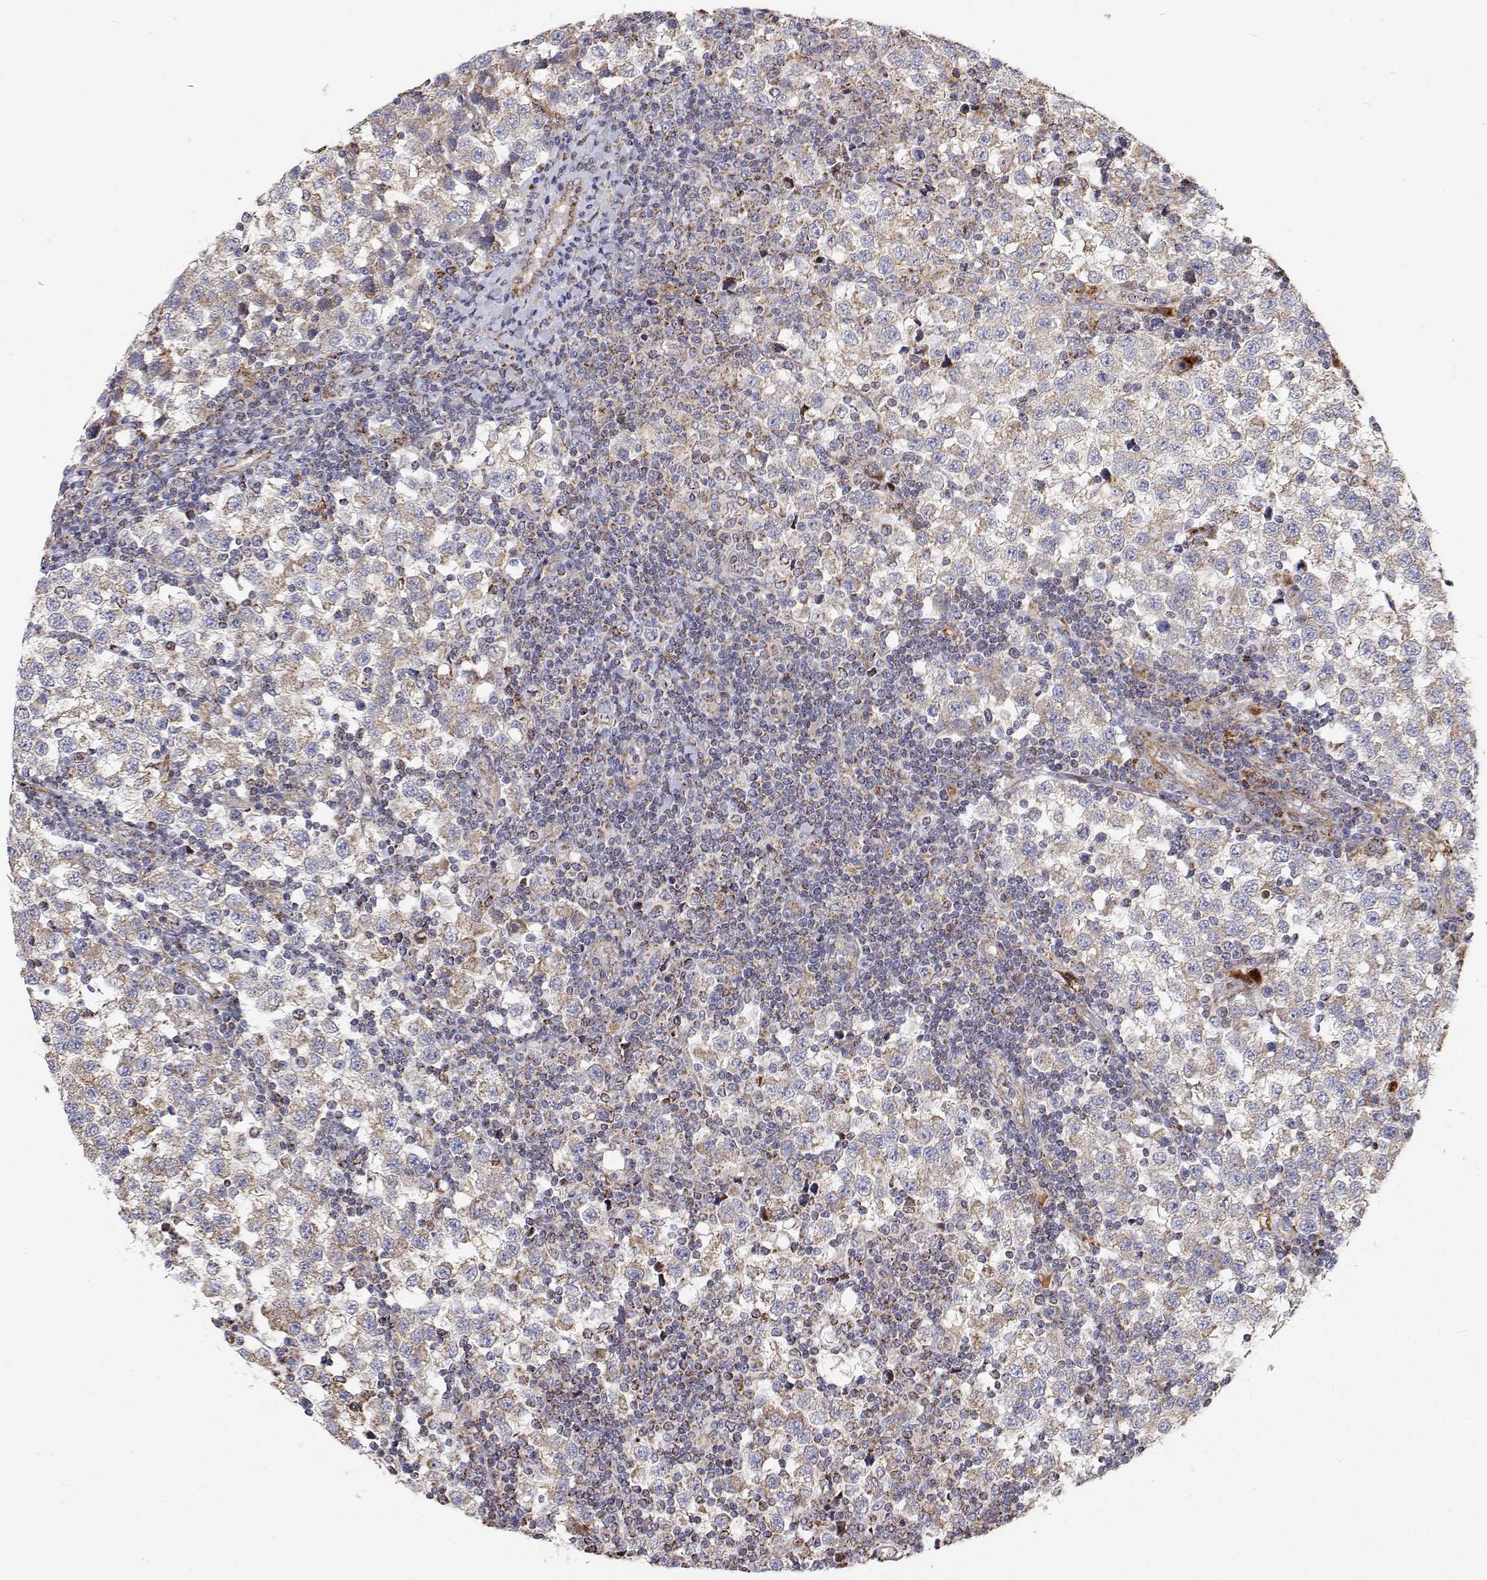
{"staining": {"intensity": "weak", "quantity": "<25%", "location": "cytoplasmic/membranous"}, "tissue": "testis cancer", "cell_type": "Tumor cells", "image_type": "cancer", "snomed": [{"axis": "morphology", "description": "Seminoma, NOS"}, {"axis": "topography", "description": "Testis"}], "caption": "IHC of seminoma (testis) reveals no positivity in tumor cells.", "gene": "SPICE1", "patient": {"sex": "male", "age": 34}}